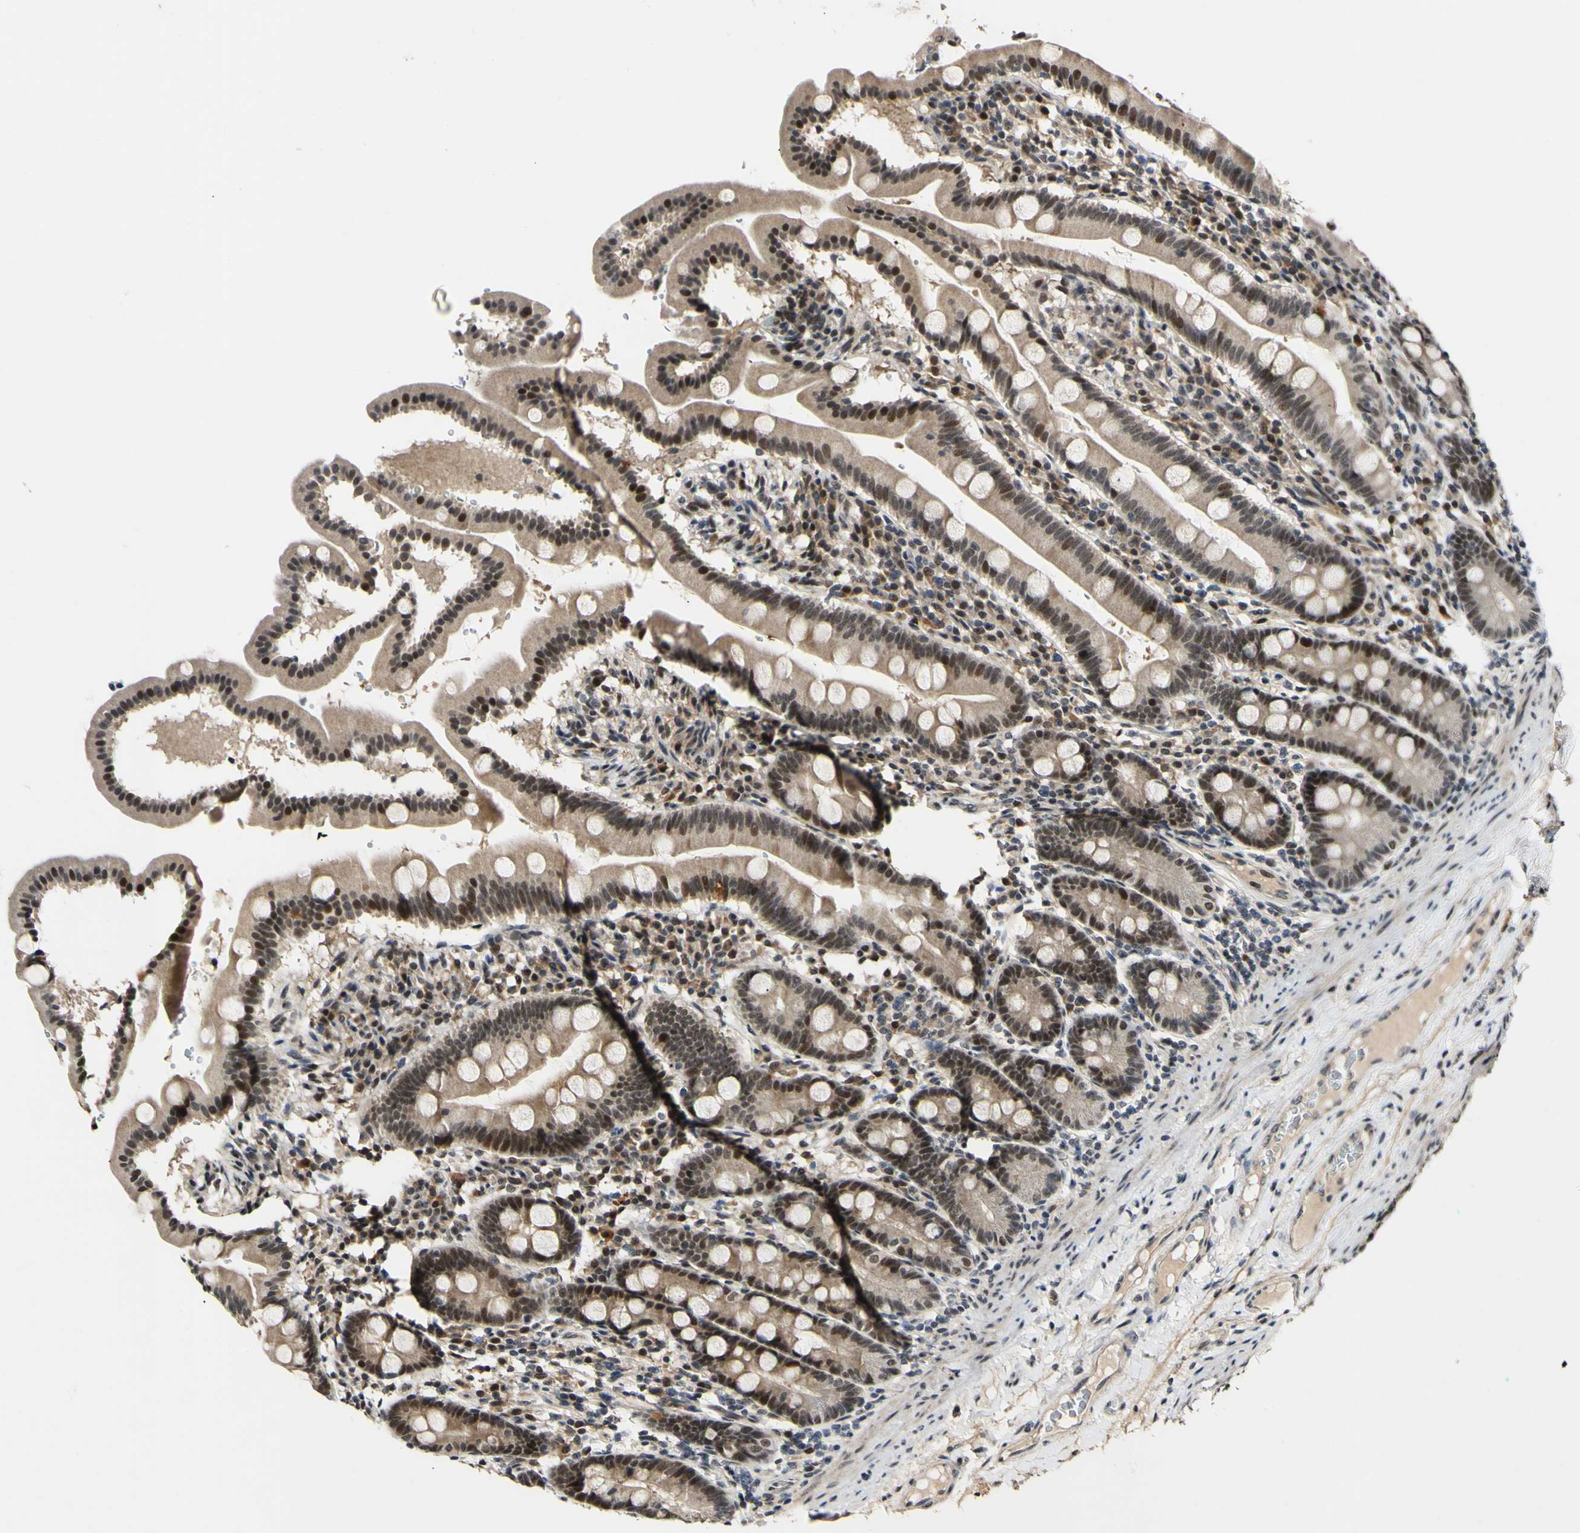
{"staining": {"intensity": "moderate", "quantity": ">75%", "location": "cytoplasmic/membranous,nuclear"}, "tissue": "duodenum", "cell_type": "Glandular cells", "image_type": "normal", "snomed": [{"axis": "morphology", "description": "Normal tissue, NOS"}, {"axis": "topography", "description": "Duodenum"}], "caption": "Duodenum stained for a protein exhibits moderate cytoplasmic/membranous,nuclear positivity in glandular cells. Nuclei are stained in blue.", "gene": "POLR2F", "patient": {"sex": "male", "age": 50}}